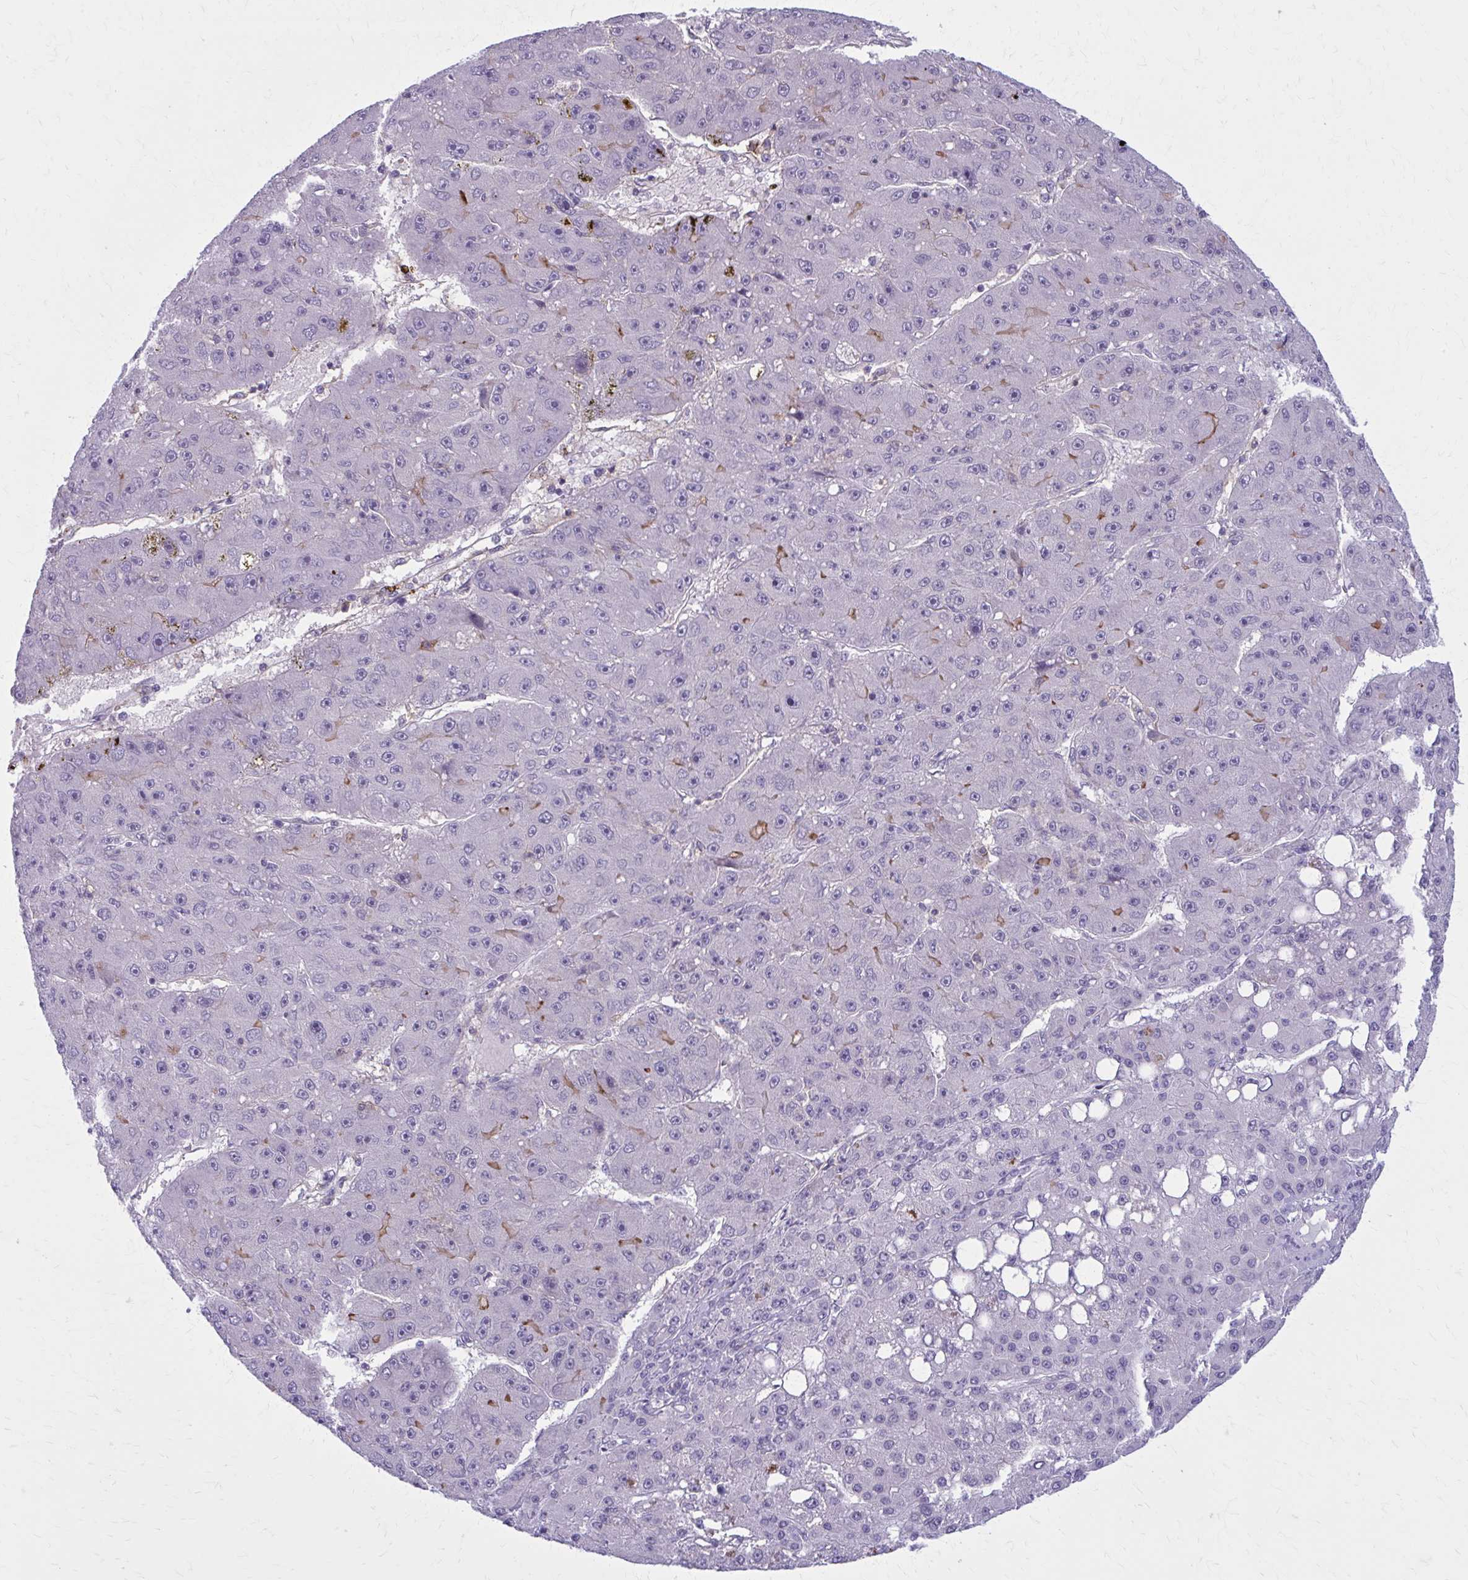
{"staining": {"intensity": "moderate", "quantity": "<25%", "location": "cytoplasmic/membranous"}, "tissue": "liver cancer", "cell_type": "Tumor cells", "image_type": "cancer", "snomed": [{"axis": "morphology", "description": "Carcinoma, Hepatocellular, NOS"}, {"axis": "topography", "description": "Liver"}], "caption": "Immunohistochemistry (IHC) of liver cancer displays low levels of moderate cytoplasmic/membranous positivity in about <25% of tumor cells.", "gene": "CD38", "patient": {"sex": "male", "age": 67}}